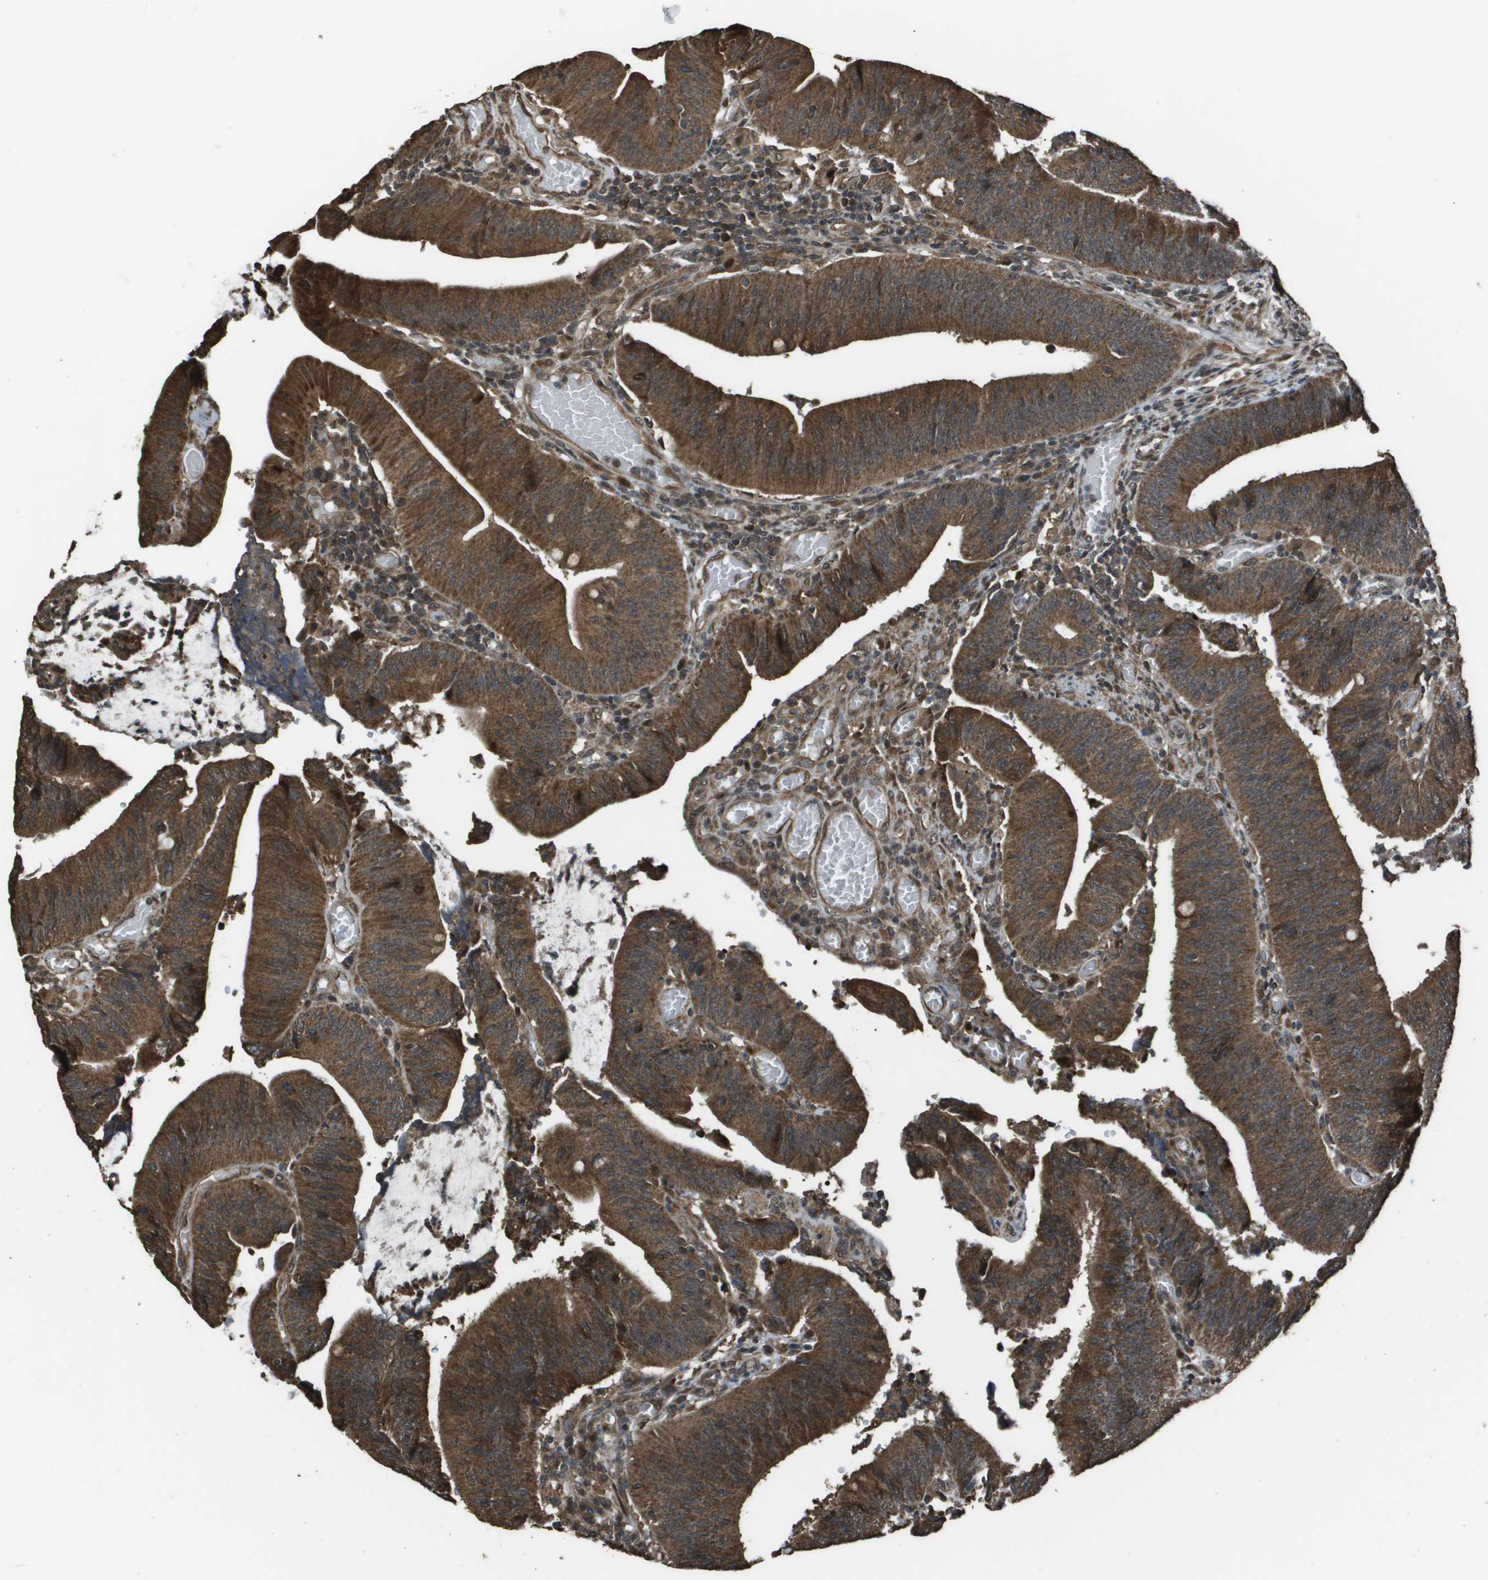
{"staining": {"intensity": "strong", "quantity": ">75%", "location": "cytoplasmic/membranous"}, "tissue": "colorectal cancer", "cell_type": "Tumor cells", "image_type": "cancer", "snomed": [{"axis": "morphology", "description": "Normal tissue, NOS"}, {"axis": "morphology", "description": "Adenocarcinoma, NOS"}, {"axis": "topography", "description": "Rectum"}], "caption": "A micrograph showing strong cytoplasmic/membranous positivity in approximately >75% of tumor cells in colorectal cancer, as visualized by brown immunohistochemical staining.", "gene": "FIG4", "patient": {"sex": "female", "age": 66}}